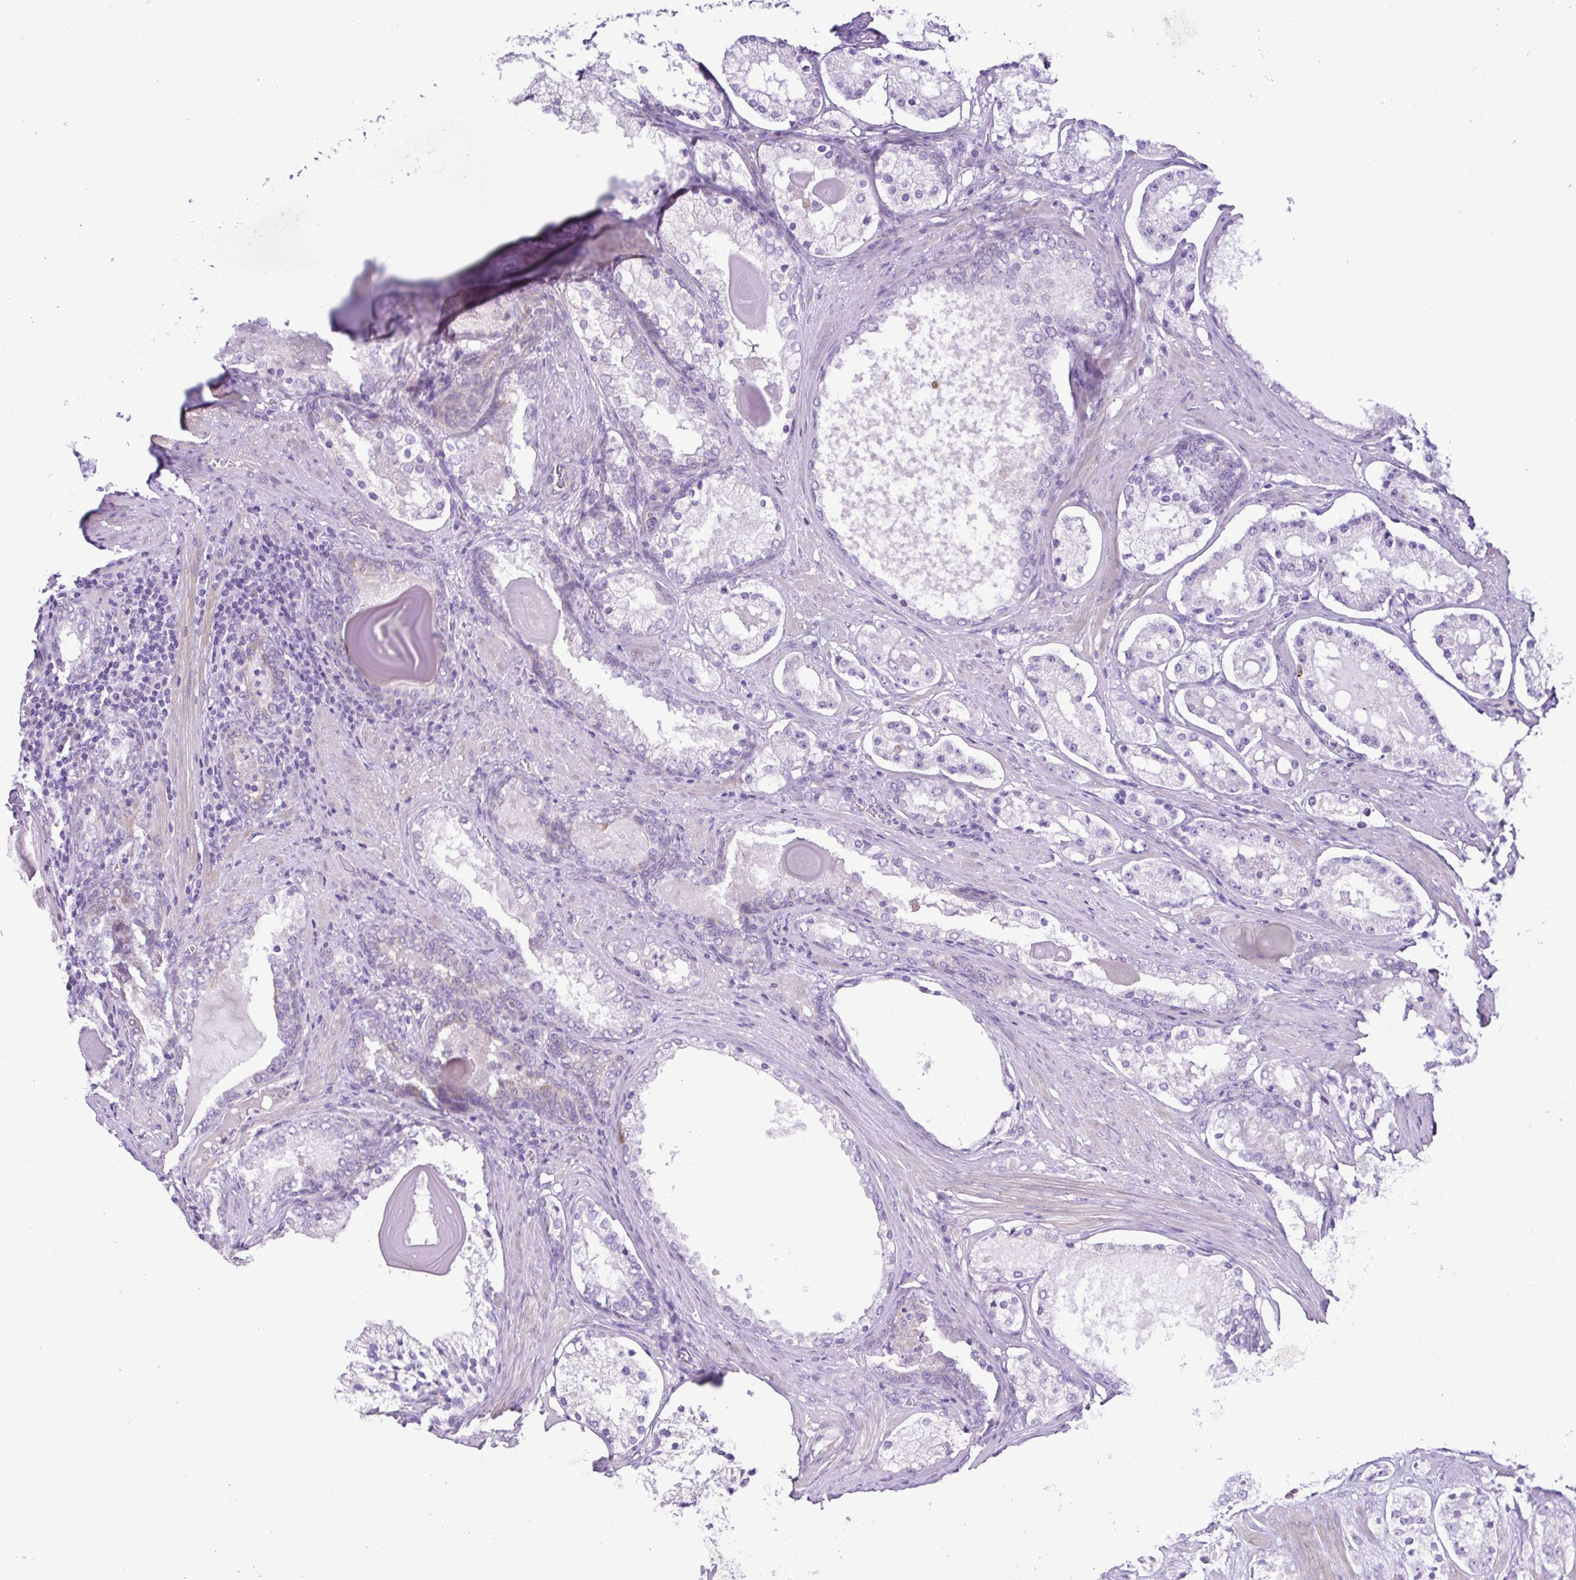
{"staining": {"intensity": "negative", "quantity": "none", "location": "none"}, "tissue": "prostate cancer", "cell_type": "Tumor cells", "image_type": "cancer", "snomed": [{"axis": "morphology", "description": "Adenocarcinoma, Low grade"}, {"axis": "topography", "description": "Prostate"}], "caption": "IHC of low-grade adenocarcinoma (prostate) displays no expression in tumor cells.", "gene": "GABBR2", "patient": {"sex": "male", "age": 57}}